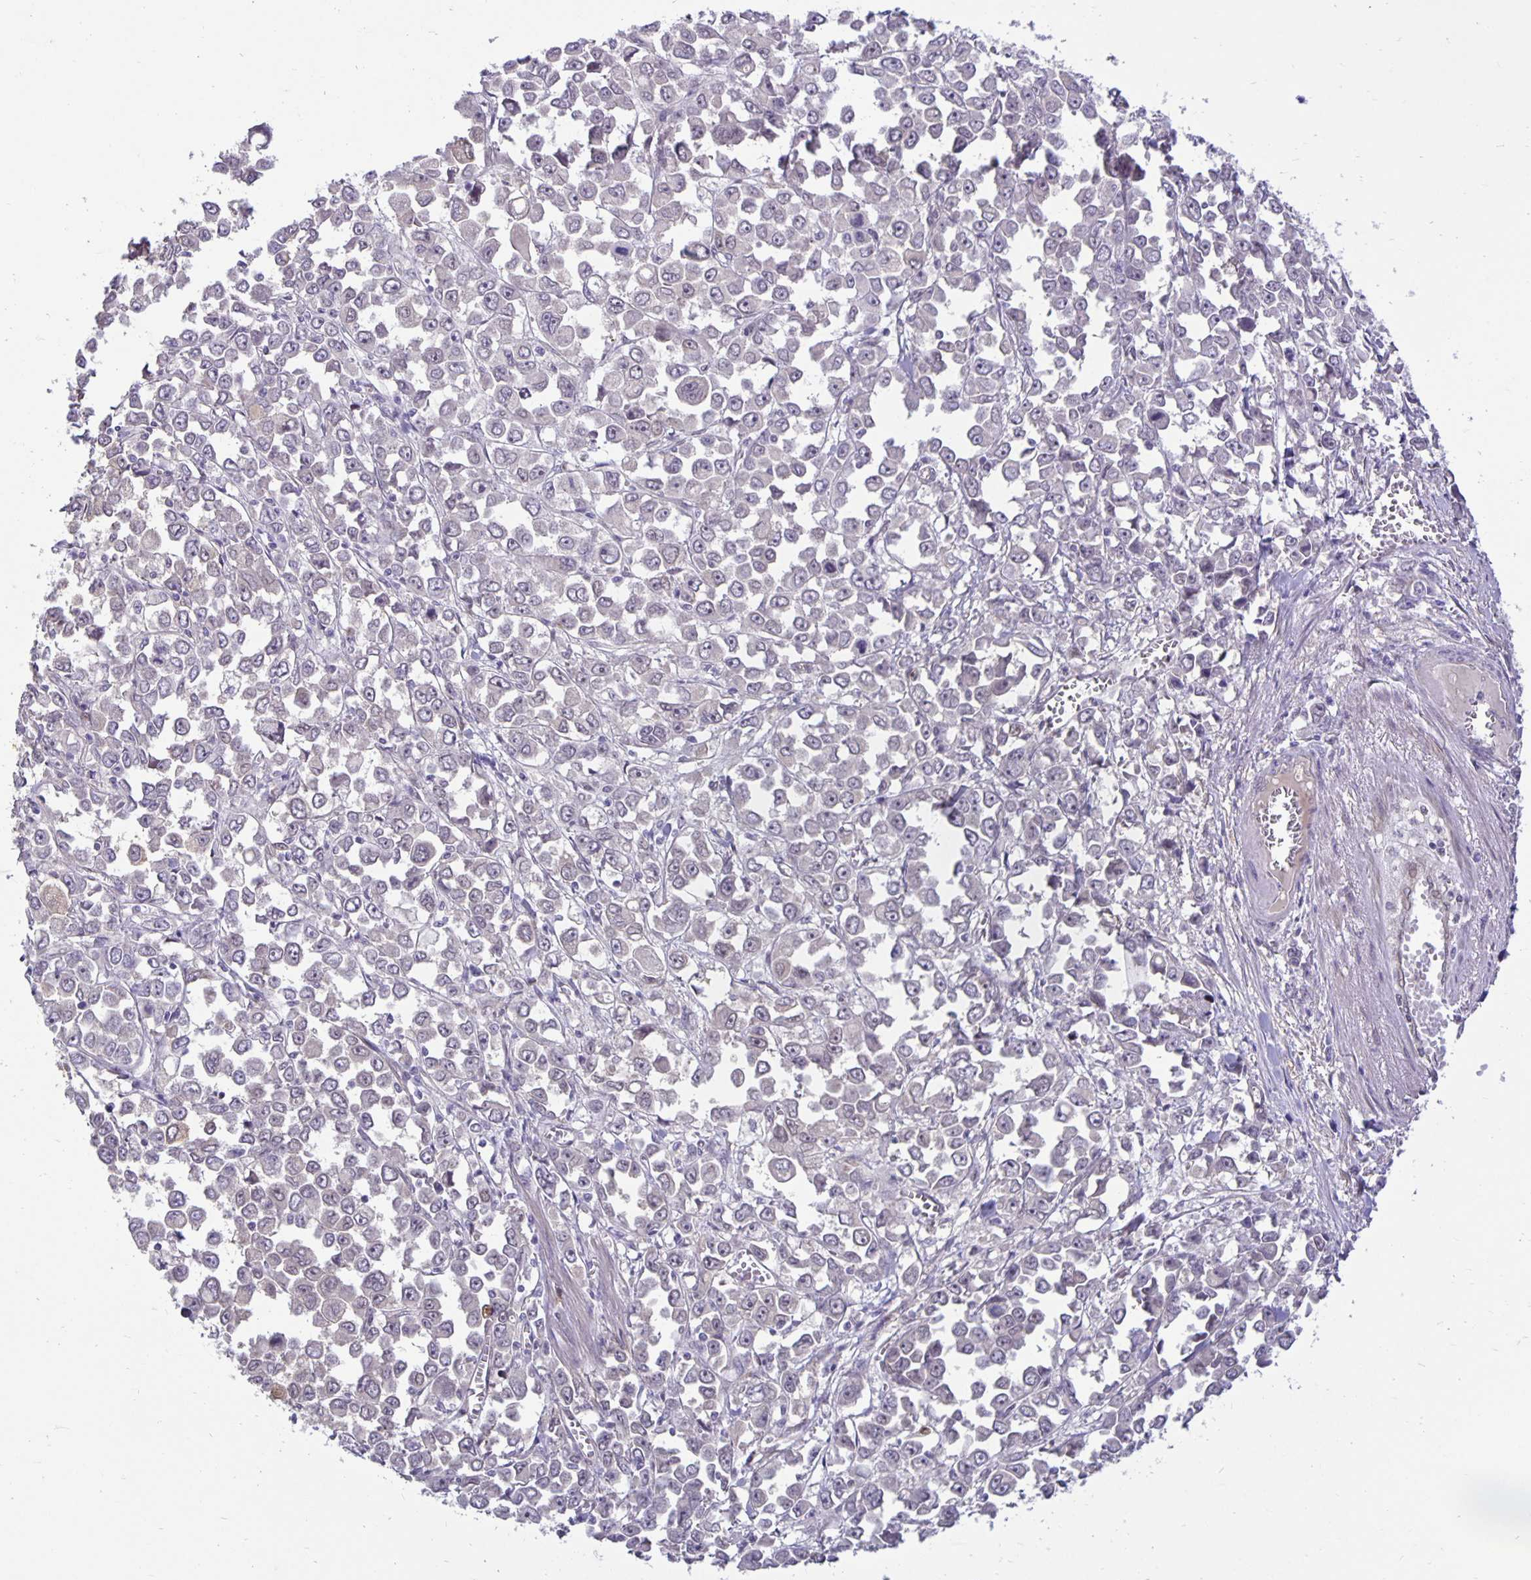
{"staining": {"intensity": "negative", "quantity": "none", "location": "none"}, "tissue": "stomach cancer", "cell_type": "Tumor cells", "image_type": "cancer", "snomed": [{"axis": "morphology", "description": "Adenocarcinoma, NOS"}, {"axis": "topography", "description": "Stomach, upper"}], "caption": "Immunohistochemistry micrograph of stomach cancer stained for a protein (brown), which demonstrates no staining in tumor cells.", "gene": "TAX1BP3", "patient": {"sex": "male", "age": 70}}